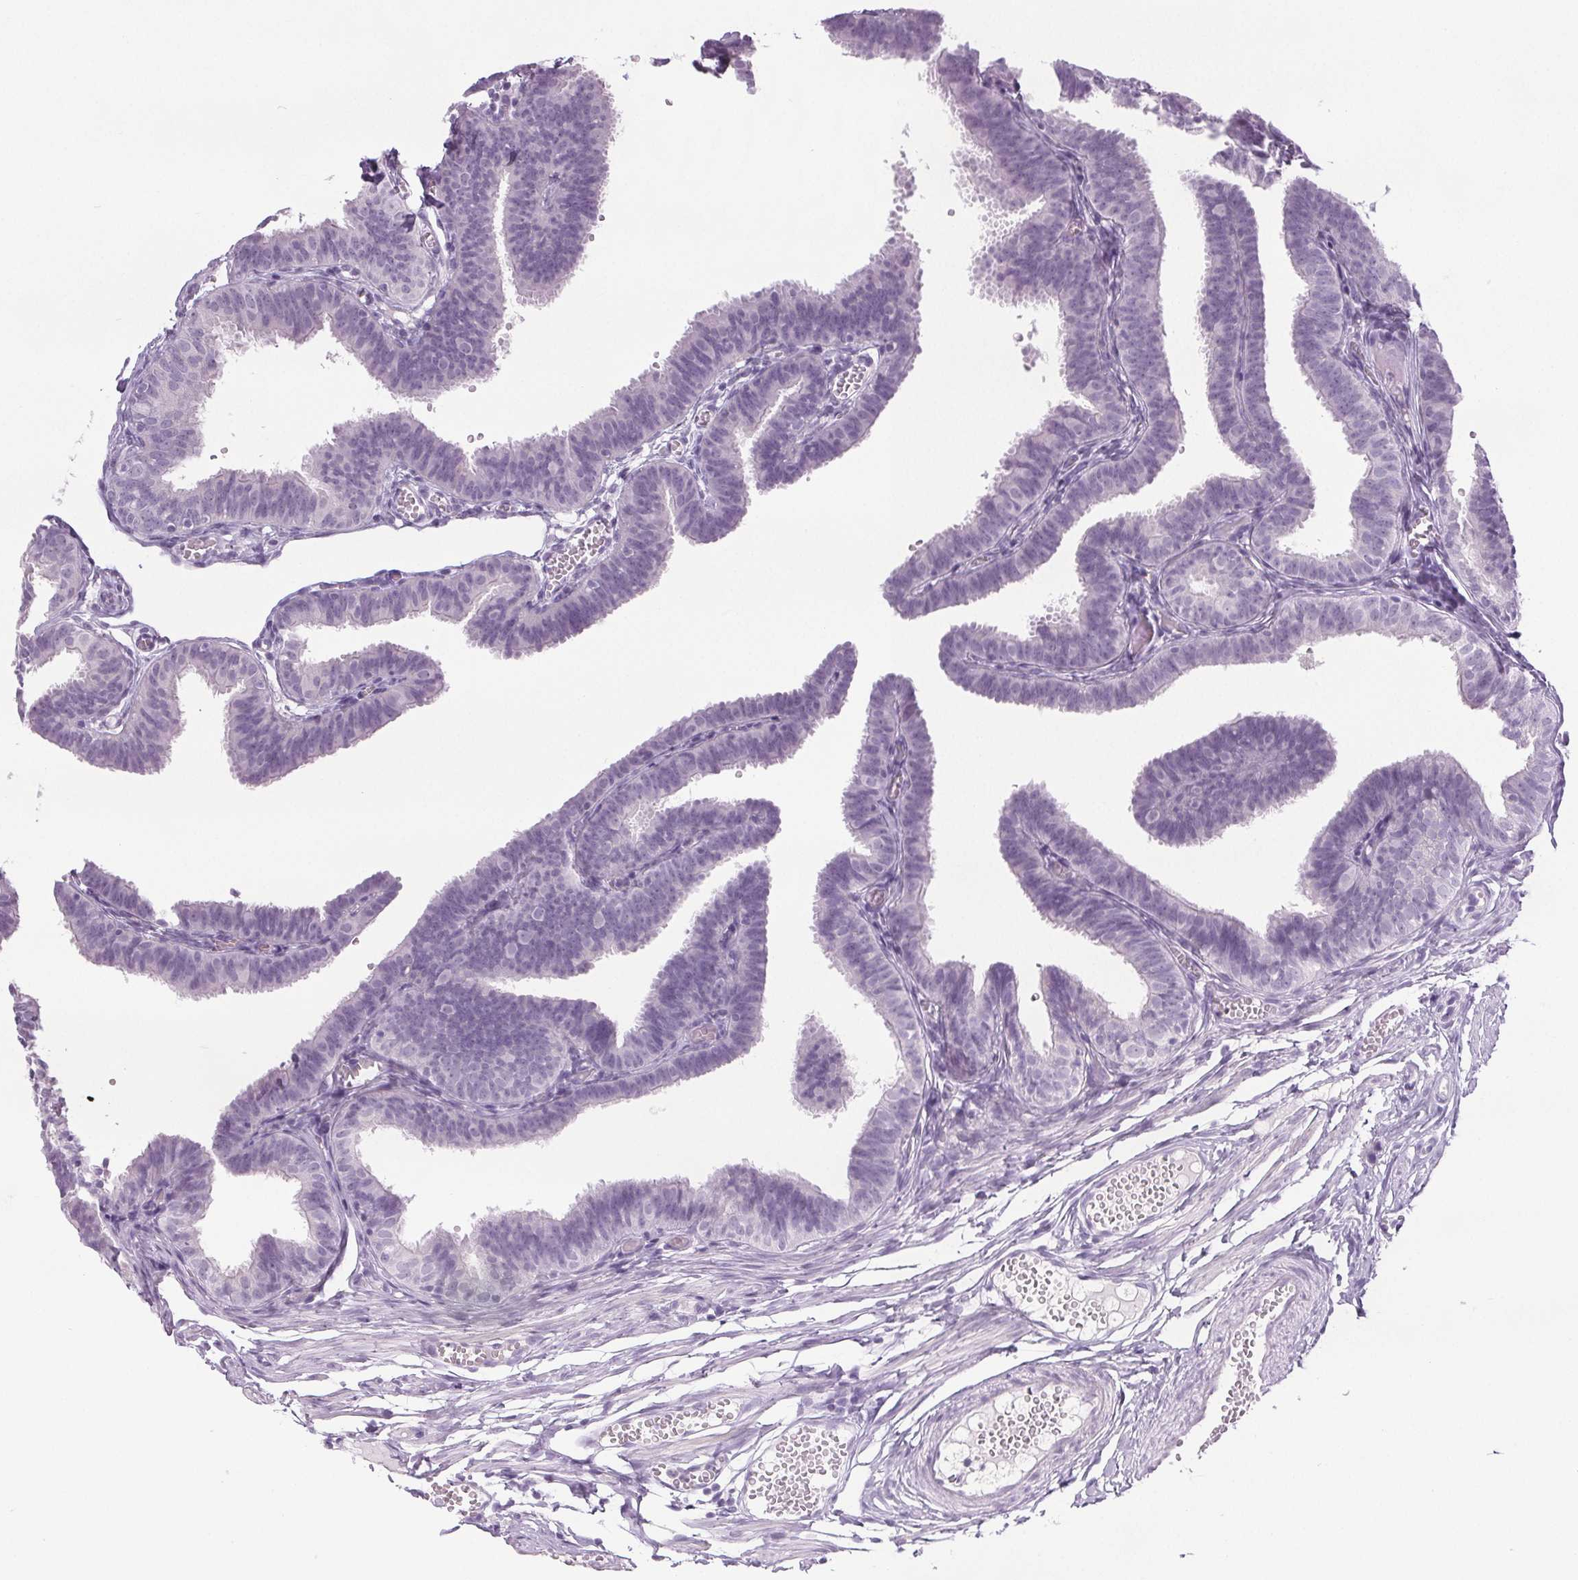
{"staining": {"intensity": "negative", "quantity": "none", "location": "none"}, "tissue": "fallopian tube", "cell_type": "Glandular cells", "image_type": "normal", "snomed": [{"axis": "morphology", "description": "Normal tissue, NOS"}, {"axis": "topography", "description": "Fallopian tube"}], "caption": "Image shows no protein staining in glandular cells of benign fallopian tube. Brightfield microscopy of immunohistochemistry stained with DAB (brown) and hematoxylin (blue), captured at high magnification.", "gene": "COL7A1", "patient": {"sex": "female", "age": 25}}